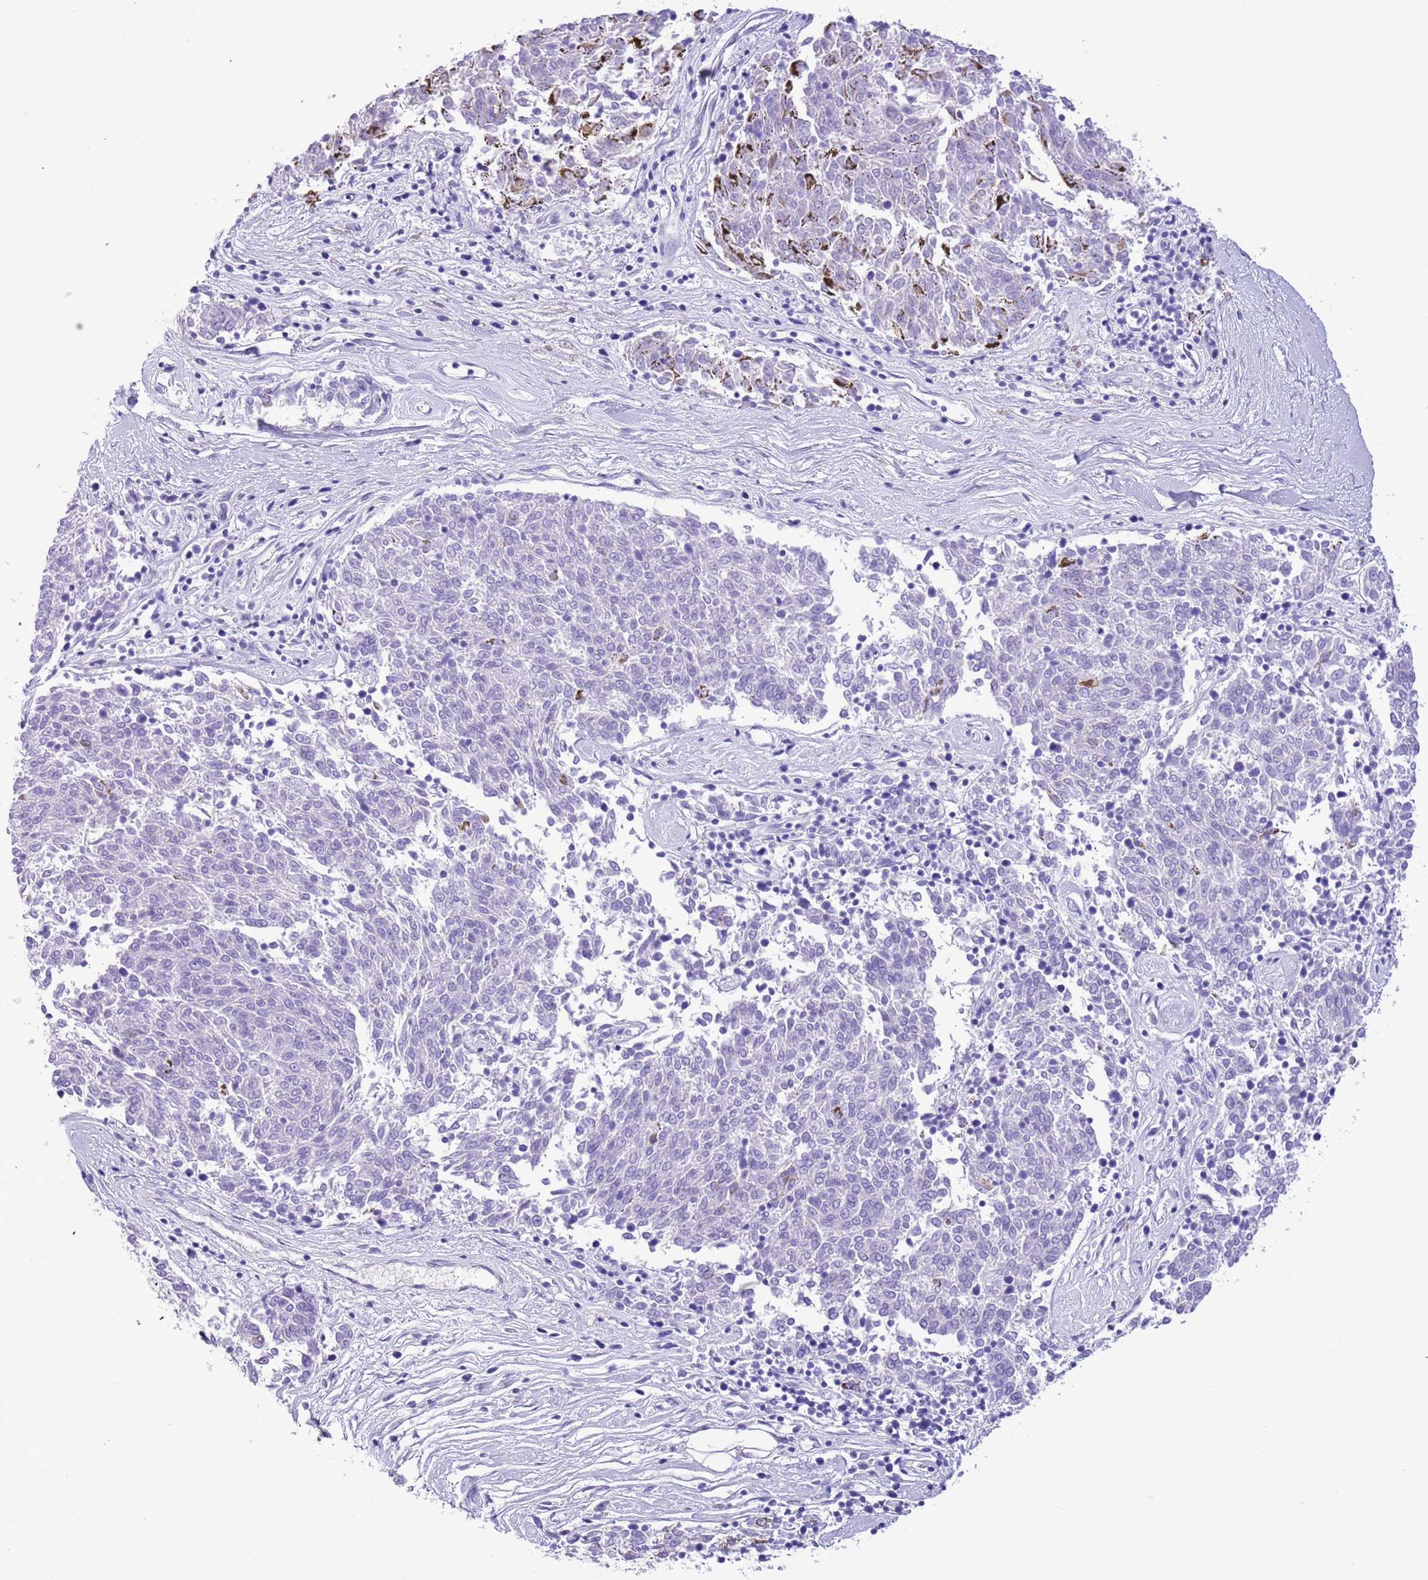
{"staining": {"intensity": "negative", "quantity": "none", "location": "none"}, "tissue": "melanoma", "cell_type": "Tumor cells", "image_type": "cancer", "snomed": [{"axis": "morphology", "description": "Malignant melanoma, NOS"}, {"axis": "topography", "description": "Skin"}], "caption": "High magnification brightfield microscopy of melanoma stained with DAB (3,3'-diaminobenzidine) (brown) and counterstained with hematoxylin (blue): tumor cells show no significant staining.", "gene": "TBC1D10B", "patient": {"sex": "female", "age": 72}}